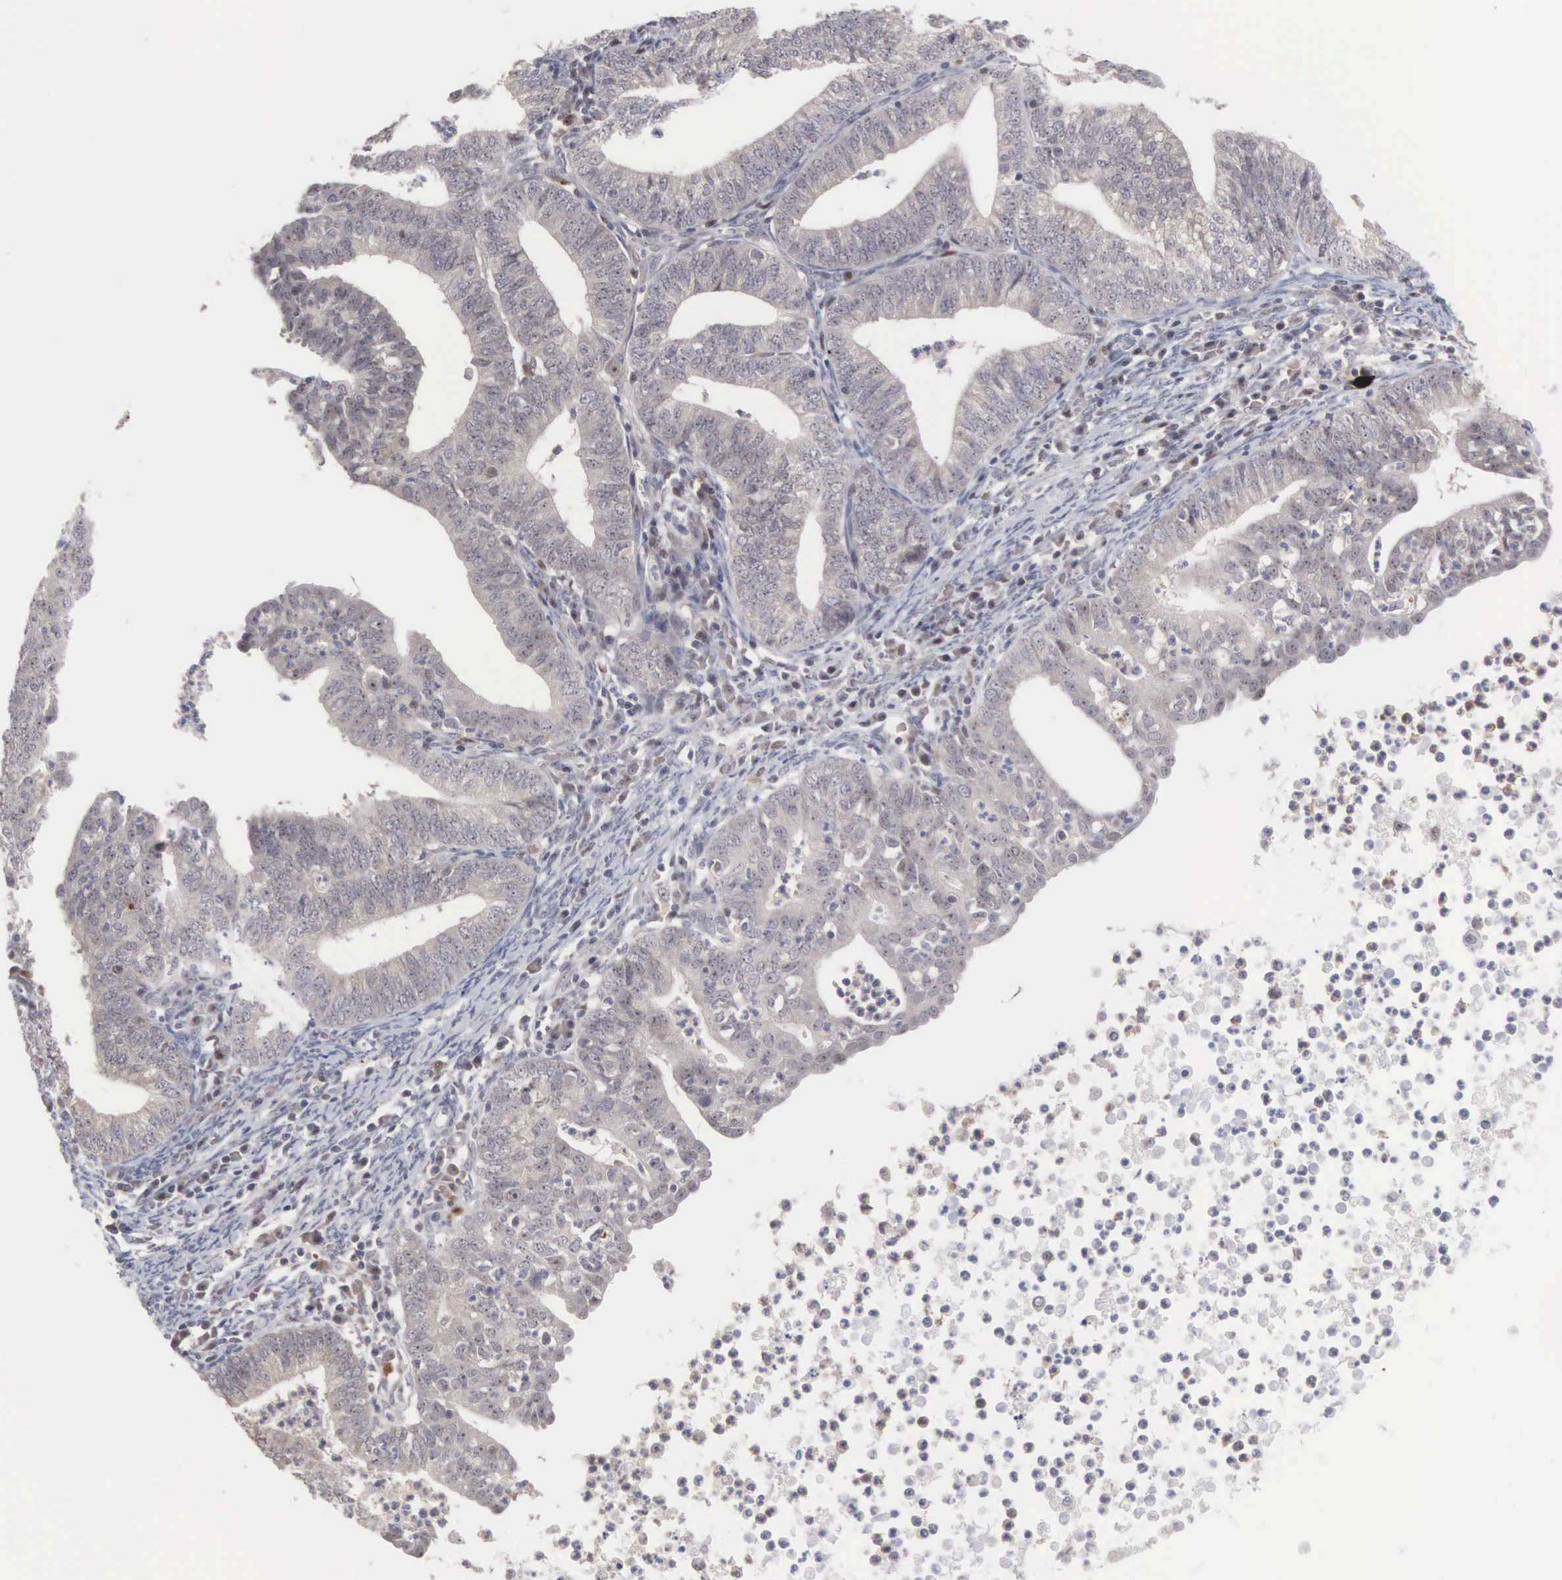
{"staining": {"intensity": "negative", "quantity": "none", "location": "none"}, "tissue": "endometrial cancer", "cell_type": "Tumor cells", "image_type": "cancer", "snomed": [{"axis": "morphology", "description": "Adenocarcinoma, NOS"}, {"axis": "topography", "description": "Endometrium"}], "caption": "Immunohistochemical staining of endometrial adenocarcinoma demonstrates no significant positivity in tumor cells.", "gene": "ACOT4", "patient": {"sex": "female", "age": 66}}